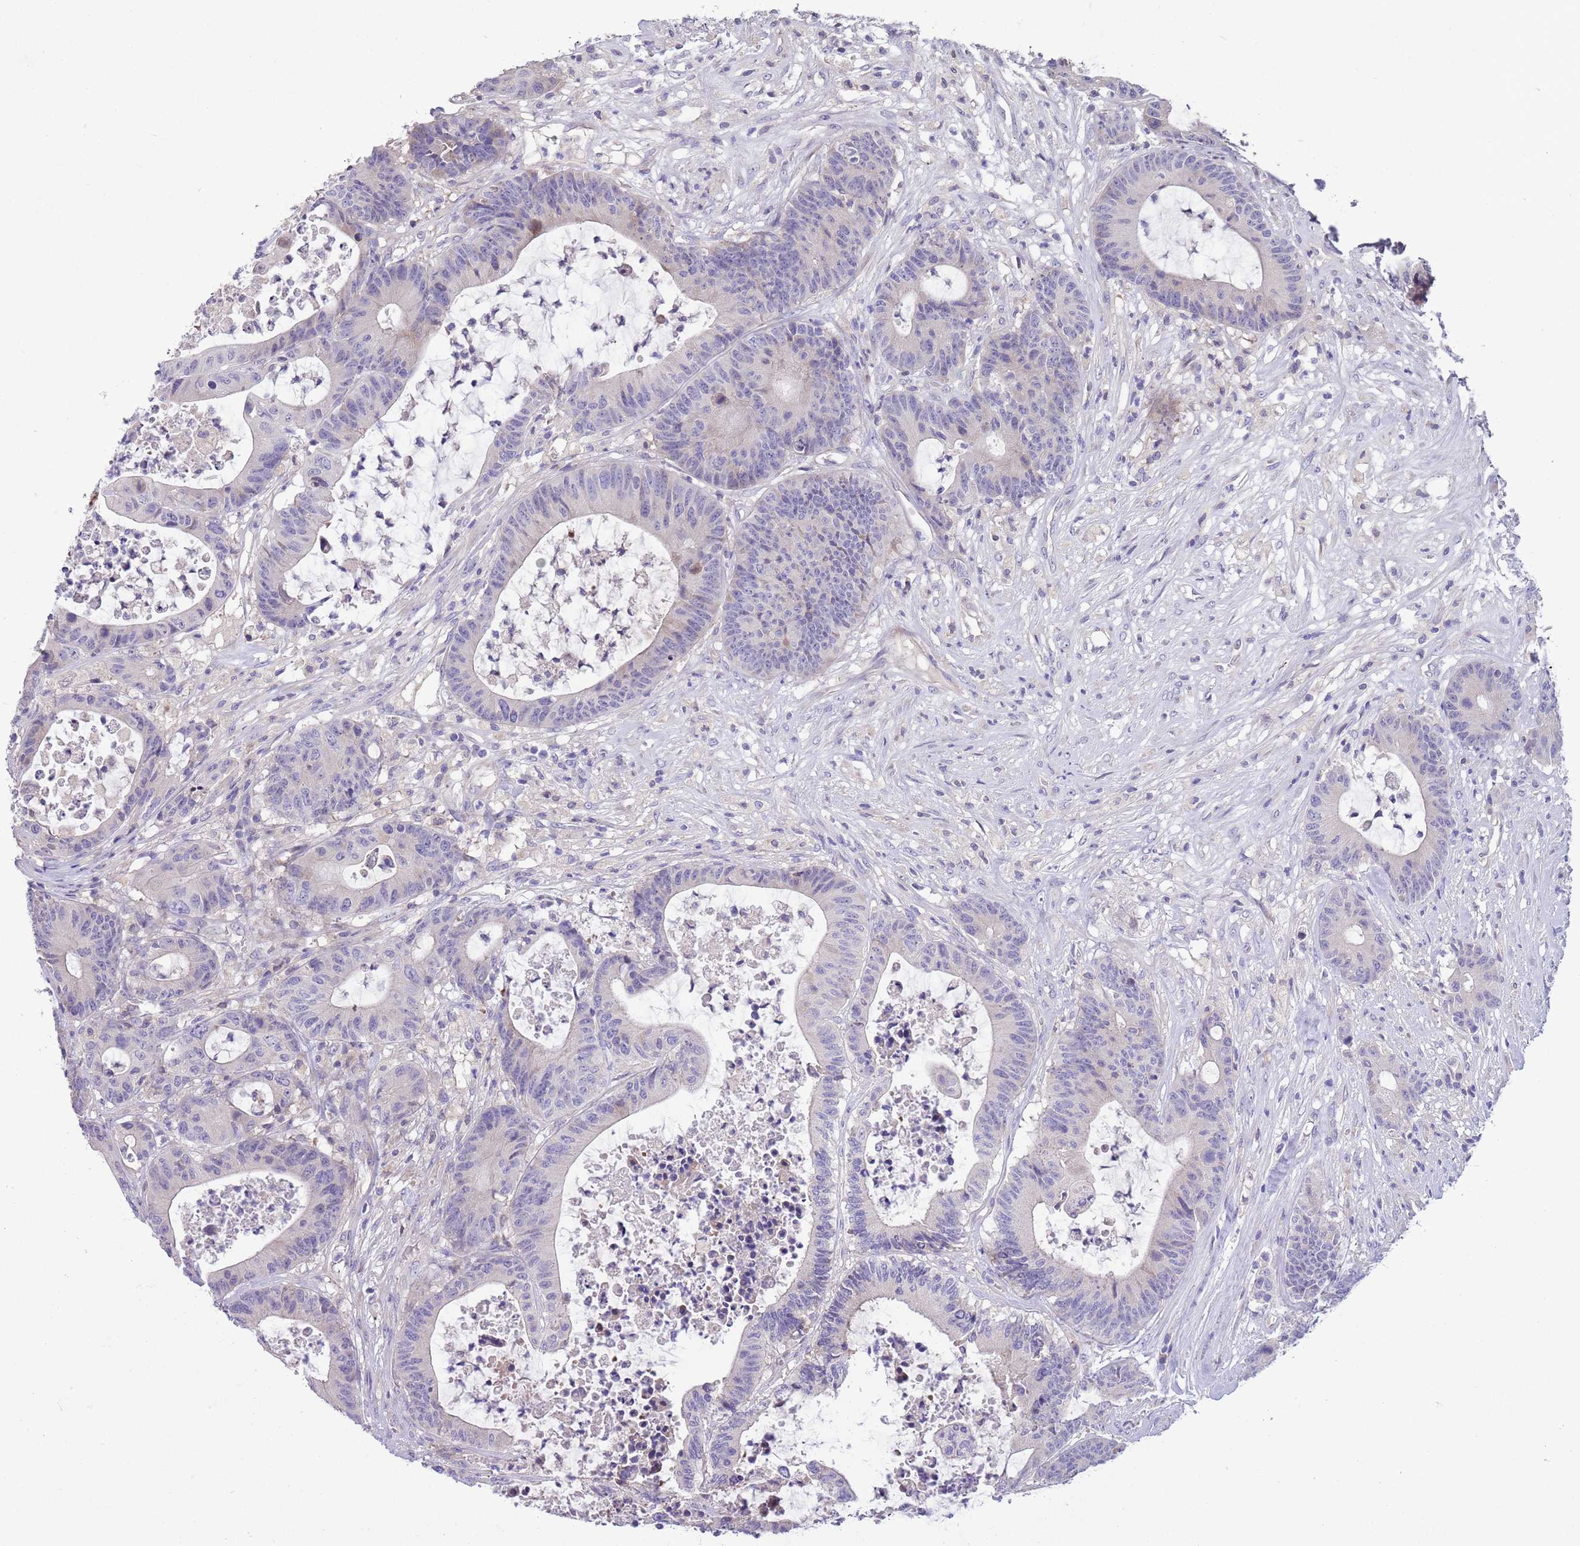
{"staining": {"intensity": "negative", "quantity": "none", "location": "none"}, "tissue": "colorectal cancer", "cell_type": "Tumor cells", "image_type": "cancer", "snomed": [{"axis": "morphology", "description": "Adenocarcinoma, NOS"}, {"axis": "topography", "description": "Colon"}], "caption": "A photomicrograph of colorectal cancer (adenocarcinoma) stained for a protein exhibits no brown staining in tumor cells.", "gene": "CABYR", "patient": {"sex": "female", "age": 84}}